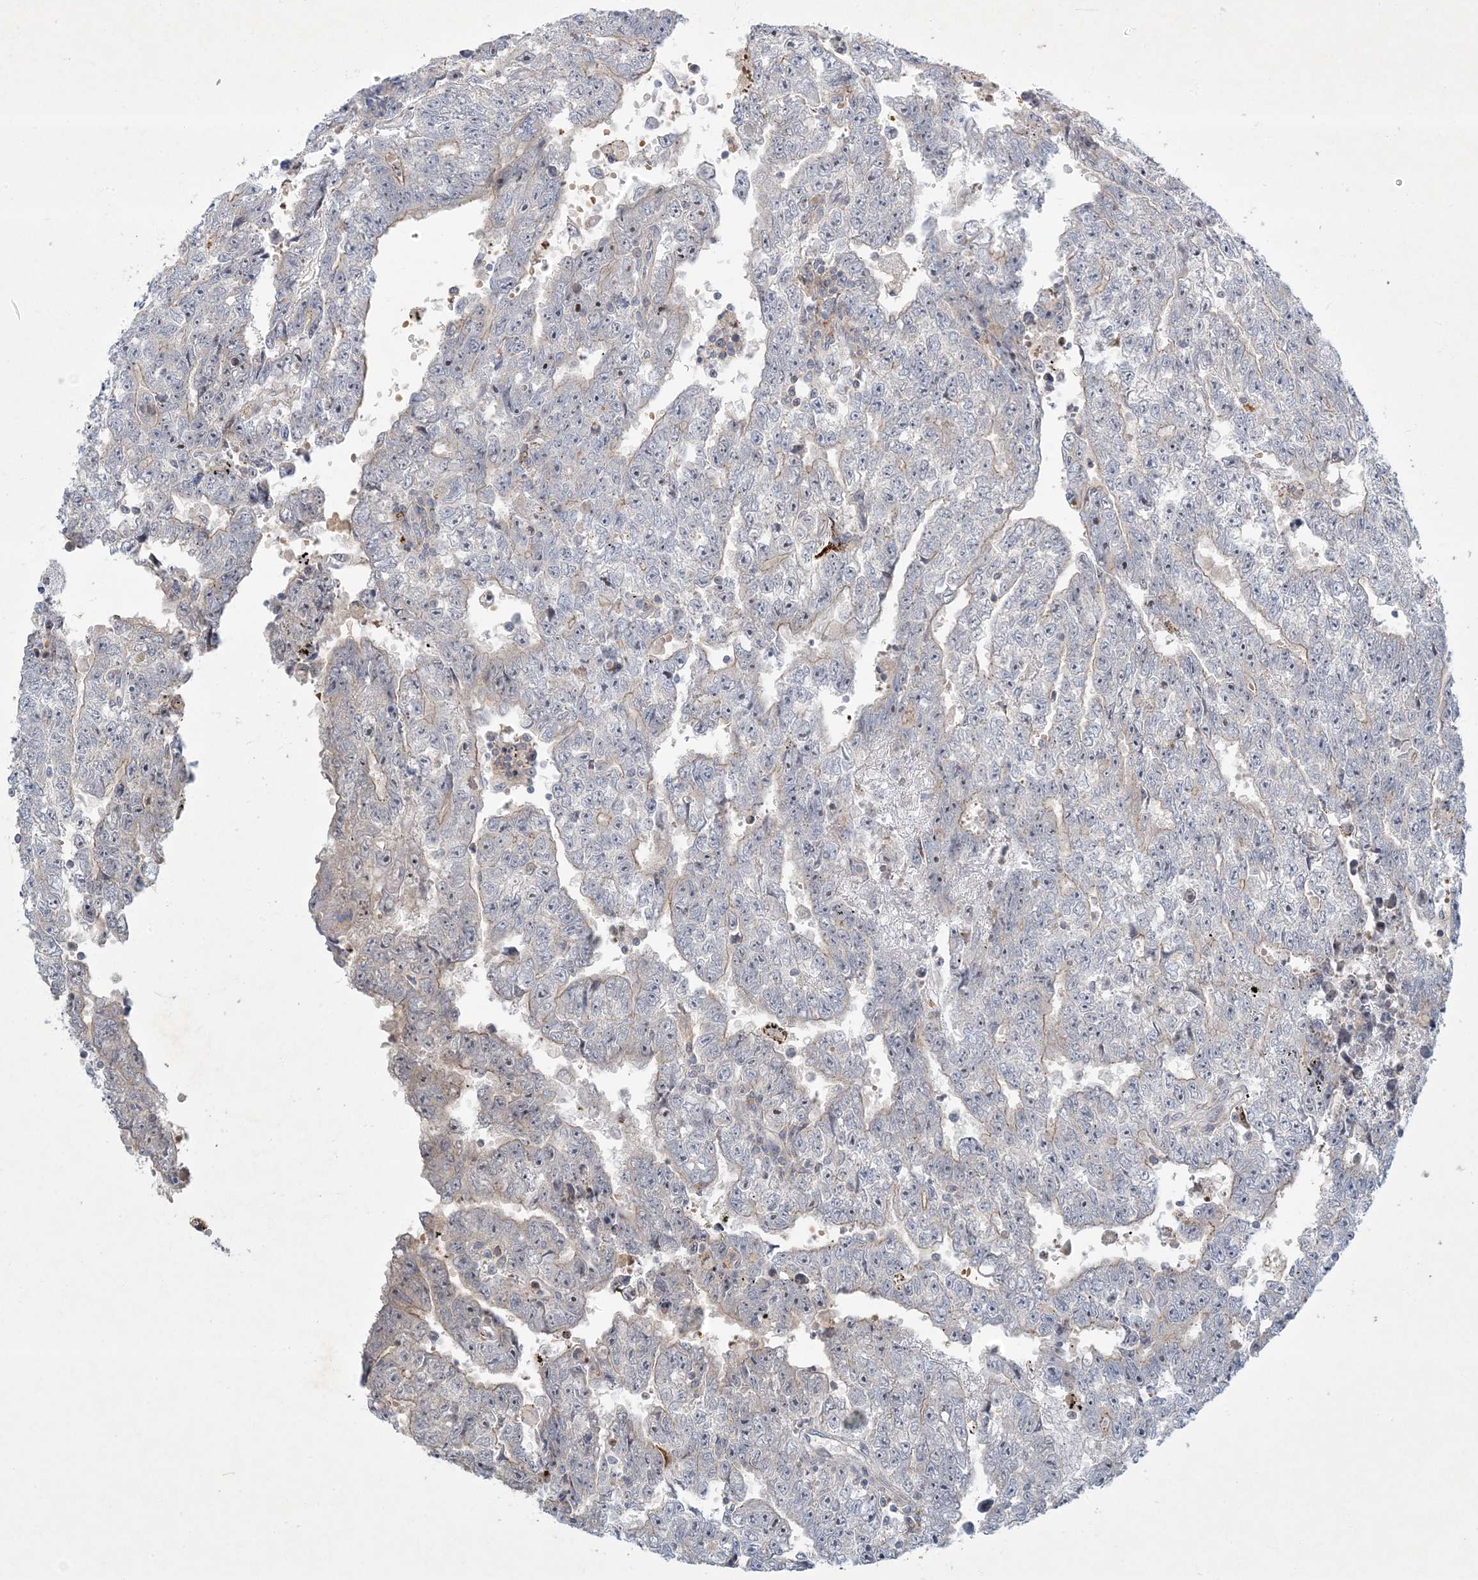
{"staining": {"intensity": "negative", "quantity": "none", "location": "none"}, "tissue": "testis cancer", "cell_type": "Tumor cells", "image_type": "cancer", "snomed": [{"axis": "morphology", "description": "Carcinoma, Embryonal, NOS"}, {"axis": "topography", "description": "Testis"}], "caption": "The image demonstrates no significant positivity in tumor cells of testis cancer (embryonal carcinoma). (DAB (3,3'-diaminobenzidine) IHC visualized using brightfield microscopy, high magnification).", "gene": "LTN1", "patient": {"sex": "male", "age": 25}}